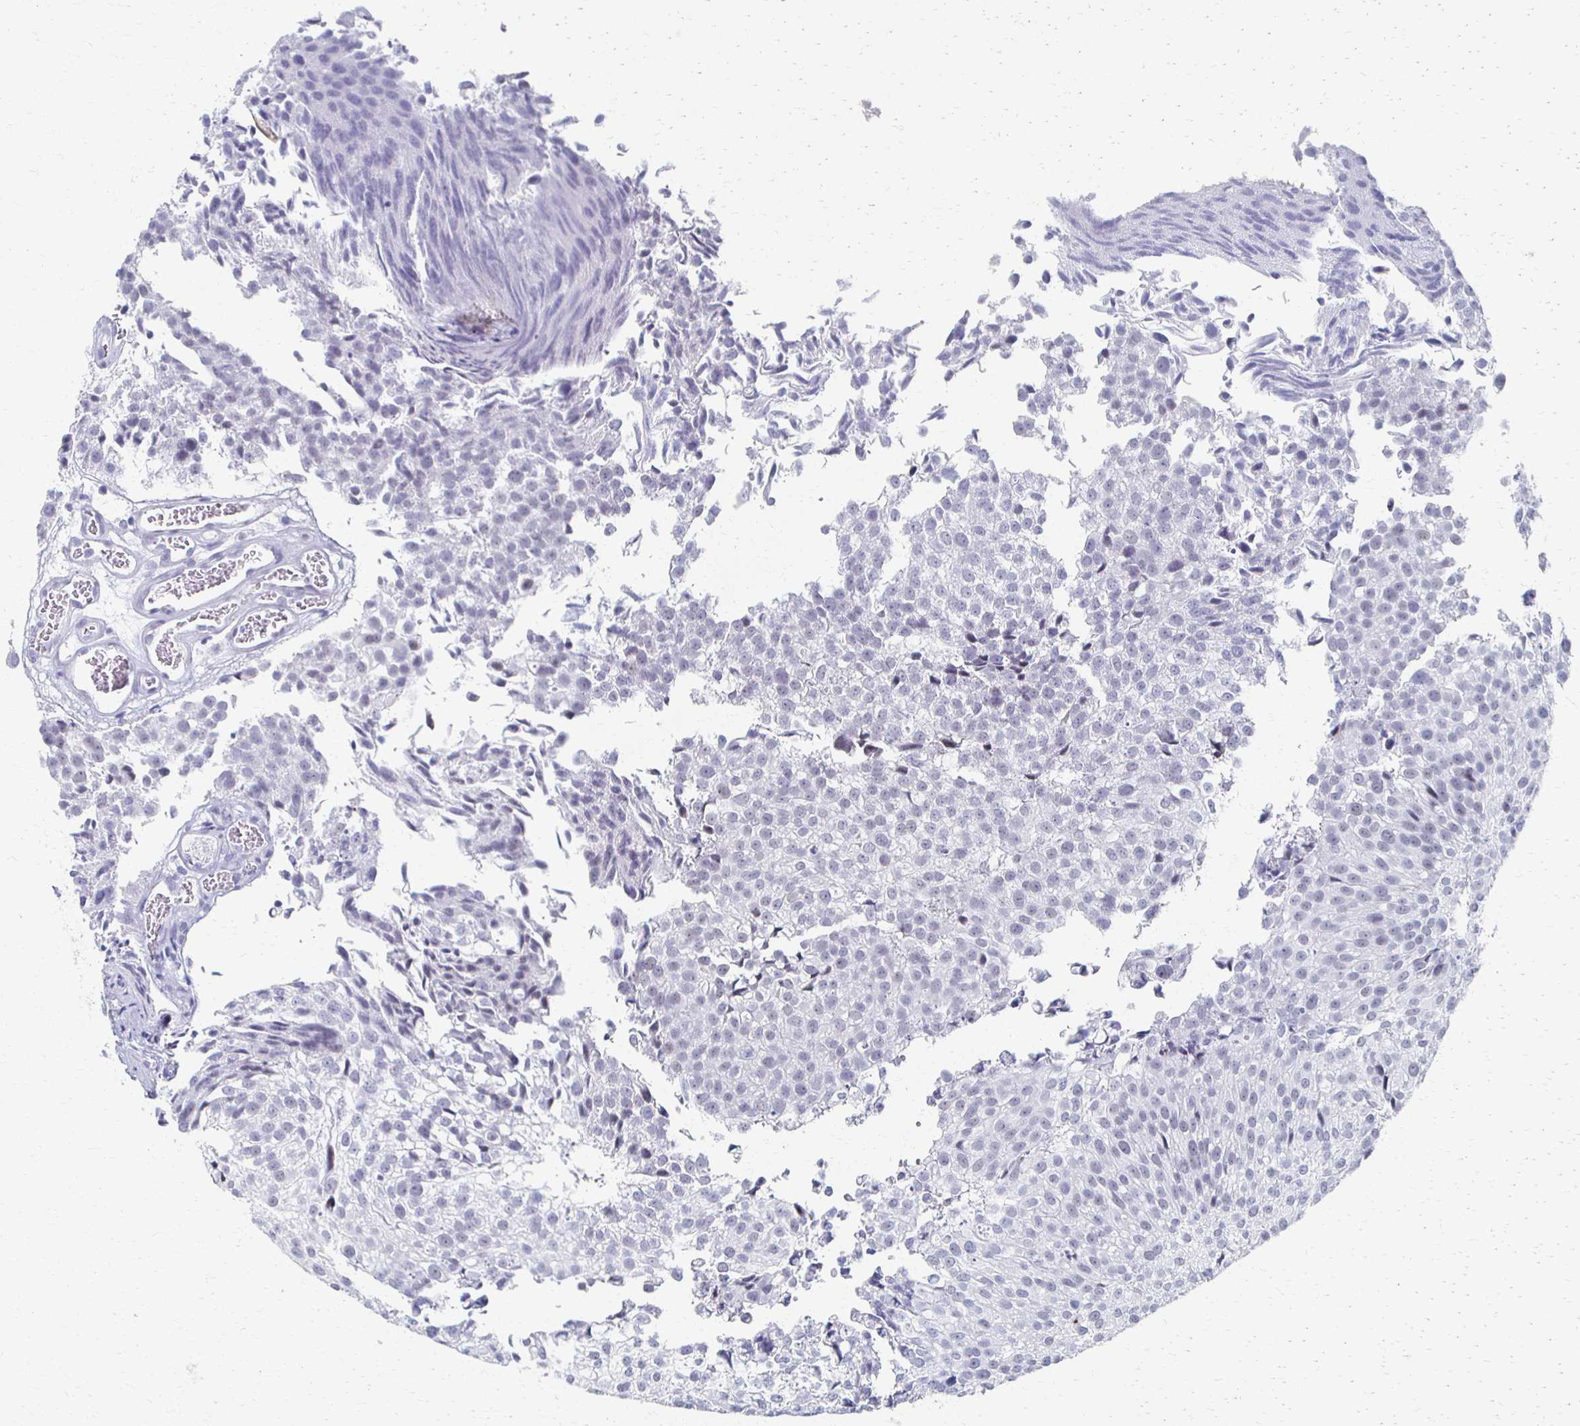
{"staining": {"intensity": "negative", "quantity": "none", "location": "none"}, "tissue": "urothelial cancer", "cell_type": "Tumor cells", "image_type": "cancer", "snomed": [{"axis": "morphology", "description": "Urothelial carcinoma, Low grade"}, {"axis": "topography", "description": "Urinary bladder"}], "caption": "Immunohistochemical staining of low-grade urothelial carcinoma demonstrates no significant staining in tumor cells. (DAB (3,3'-diaminobenzidine) IHC with hematoxylin counter stain).", "gene": "CXCR2", "patient": {"sex": "male", "age": 80}}